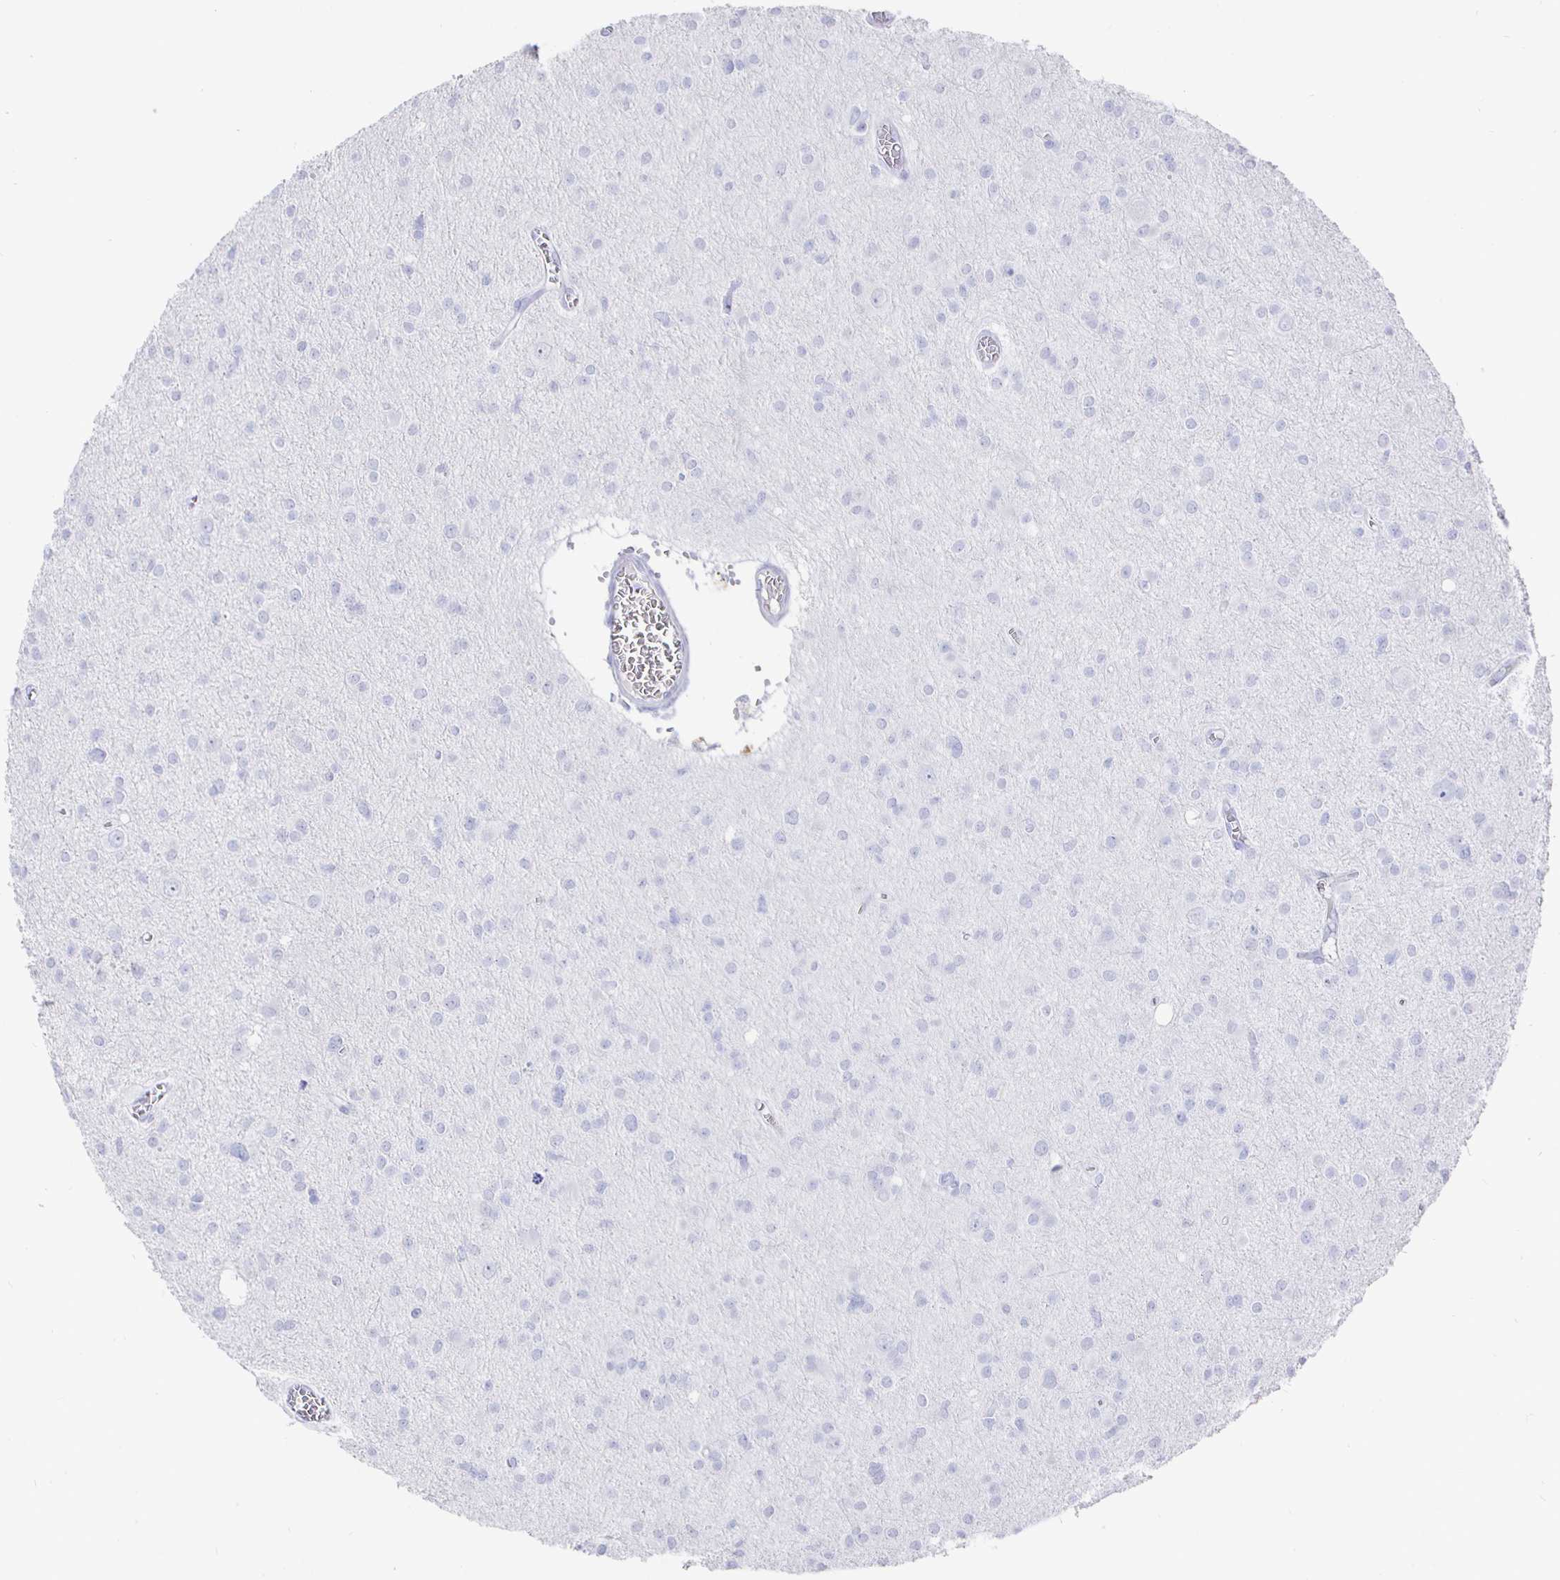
{"staining": {"intensity": "negative", "quantity": "none", "location": "none"}, "tissue": "glioma", "cell_type": "Tumor cells", "image_type": "cancer", "snomed": [{"axis": "morphology", "description": "Glioma, malignant, High grade"}, {"axis": "topography", "description": "Brain"}], "caption": "IHC of glioma shows no positivity in tumor cells.", "gene": "CLCA1", "patient": {"sex": "male", "age": 23}}